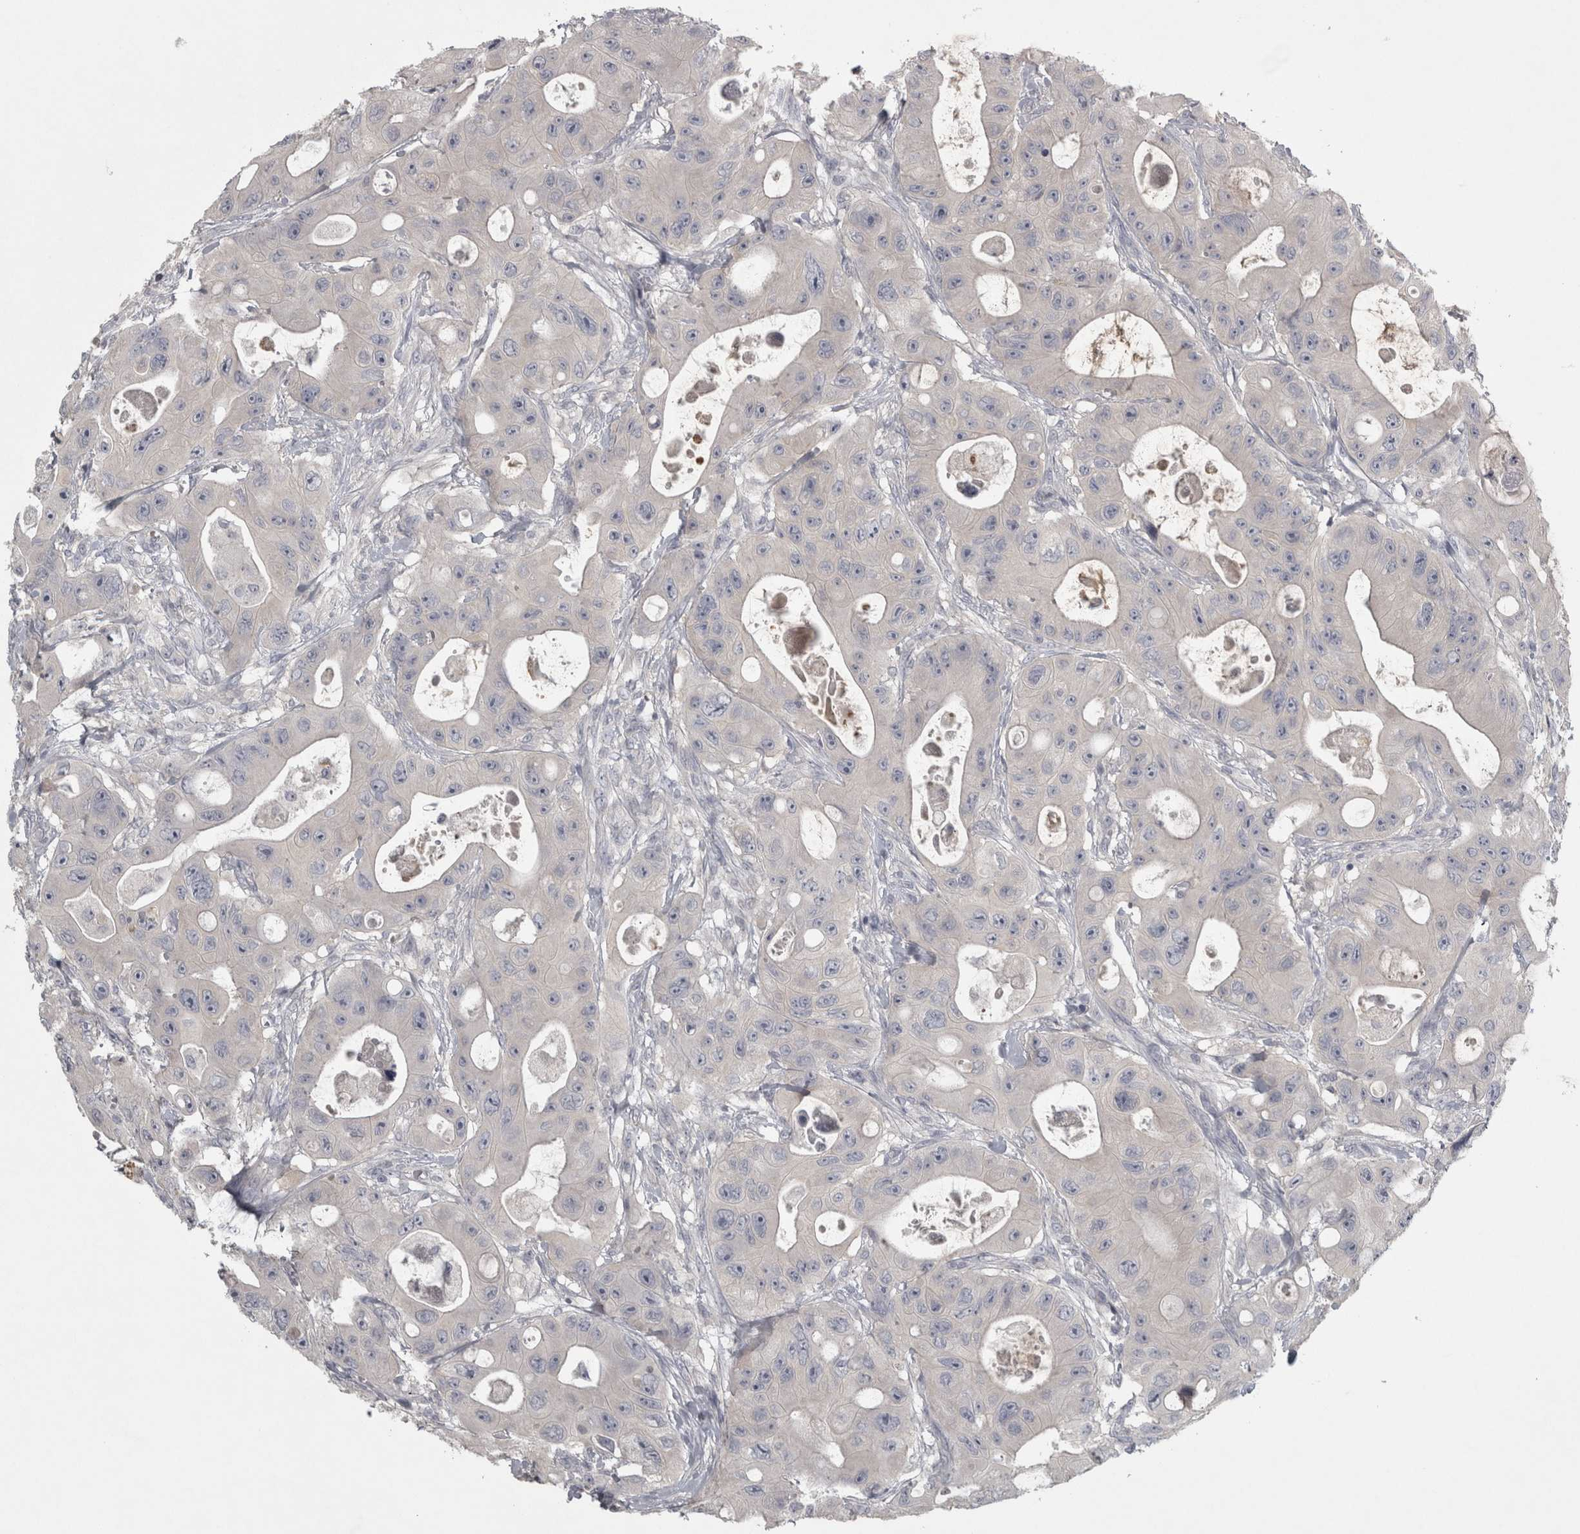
{"staining": {"intensity": "negative", "quantity": "none", "location": "none"}, "tissue": "colorectal cancer", "cell_type": "Tumor cells", "image_type": "cancer", "snomed": [{"axis": "morphology", "description": "Adenocarcinoma, NOS"}, {"axis": "topography", "description": "Colon"}], "caption": "Colorectal adenocarcinoma was stained to show a protein in brown. There is no significant expression in tumor cells.", "gene": "ENPP7", "patient": {"sex": "female", "age": 46}}